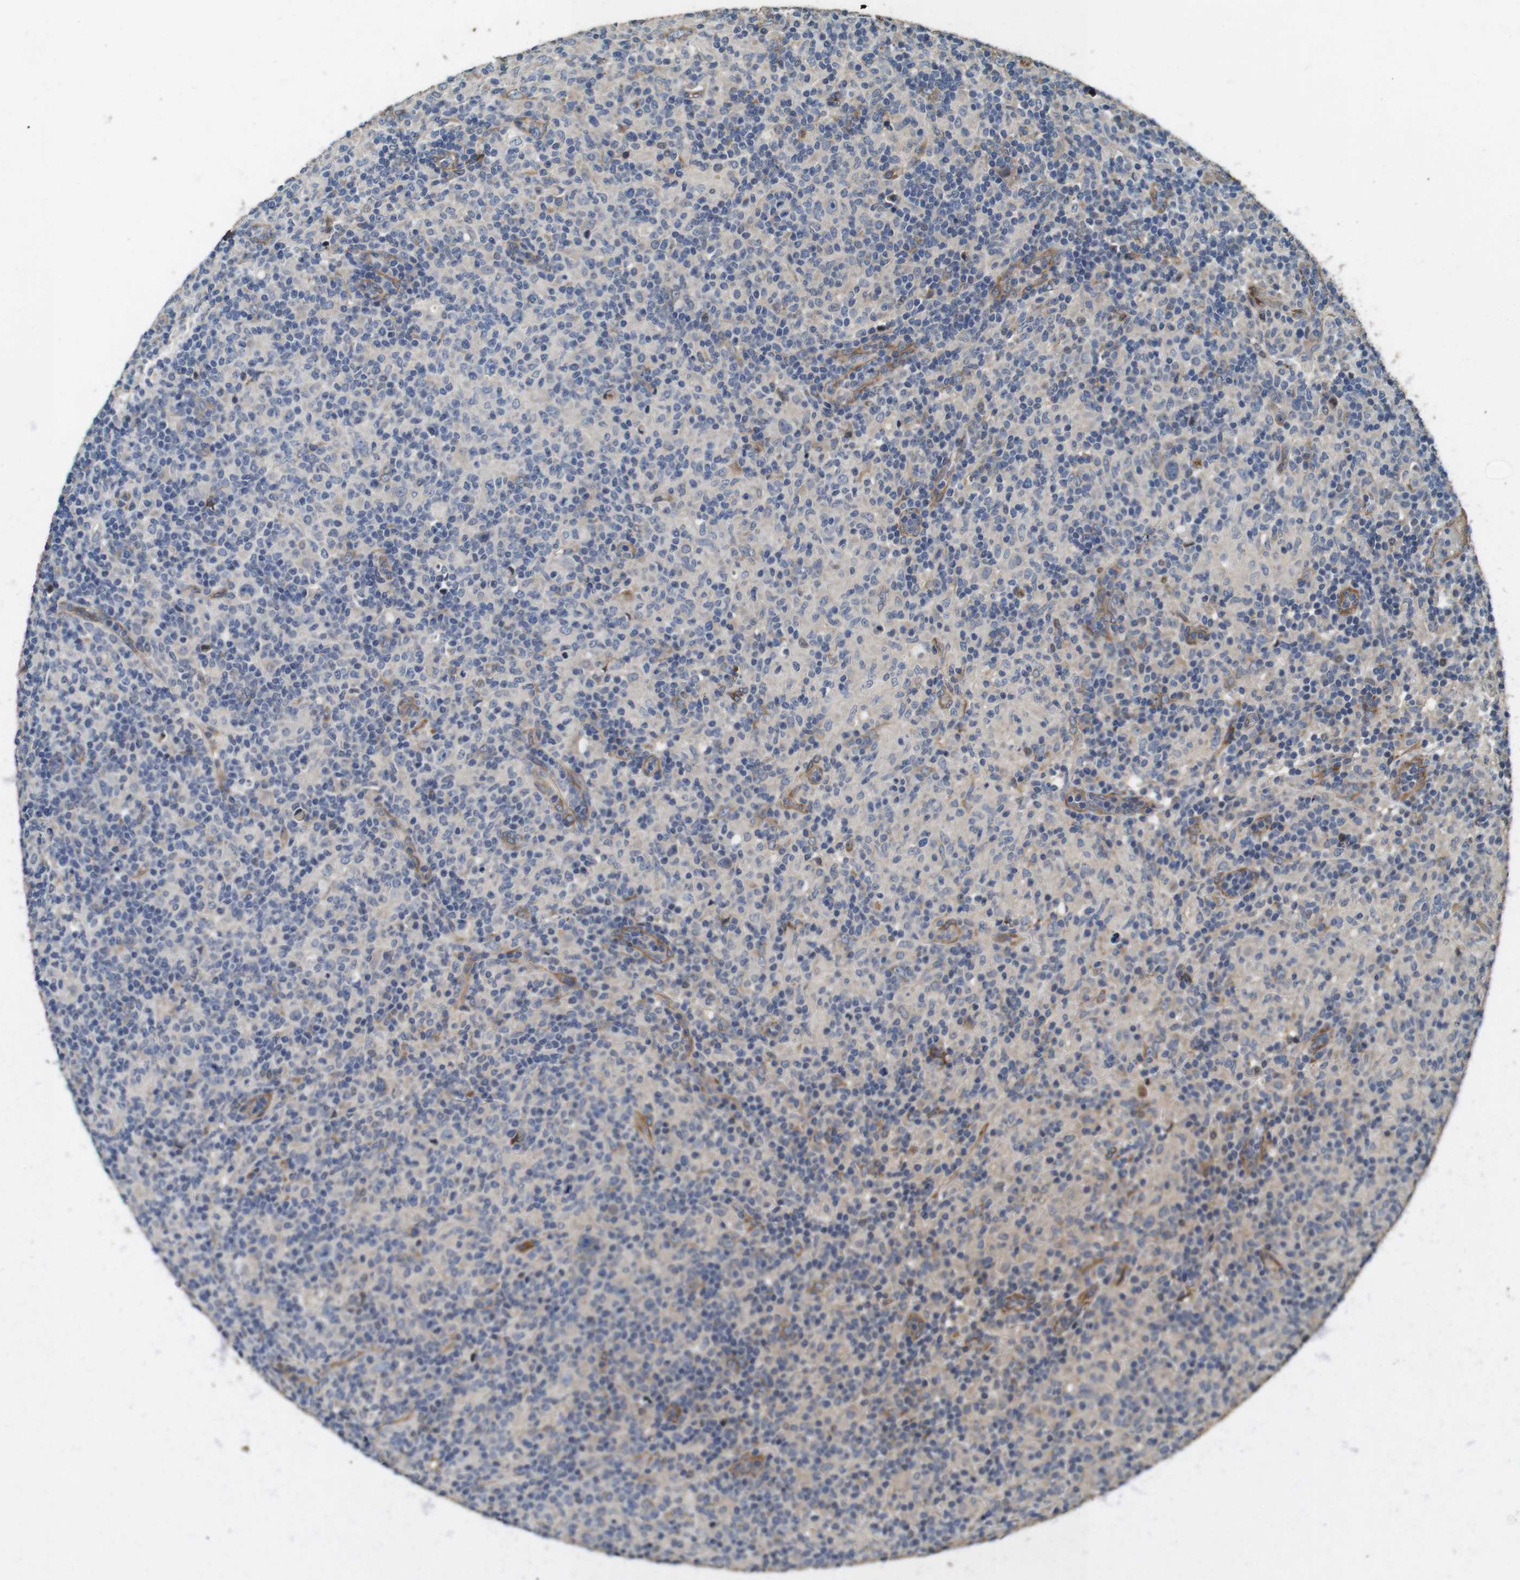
{"staining": {"intensity": "weak", "quantity": "<25%", "location": "cytoplasmic/membranous"}, "tissue": "lymphoma", "cell_type": "Tumor cells", "image_type": "cancer", "snomed": [{"axis": "morphology", "description": "Hodgkin's disease, NOS"}, {"axis": "topography", "description": "Lymph node"}], "caption": "Hodgkin's disease stained for a protein using immunohistochemistry (IHC) shows no positivity tumor cells.", "gene": "CNPY4", "patient": {"sex": "male", "age": 70}}